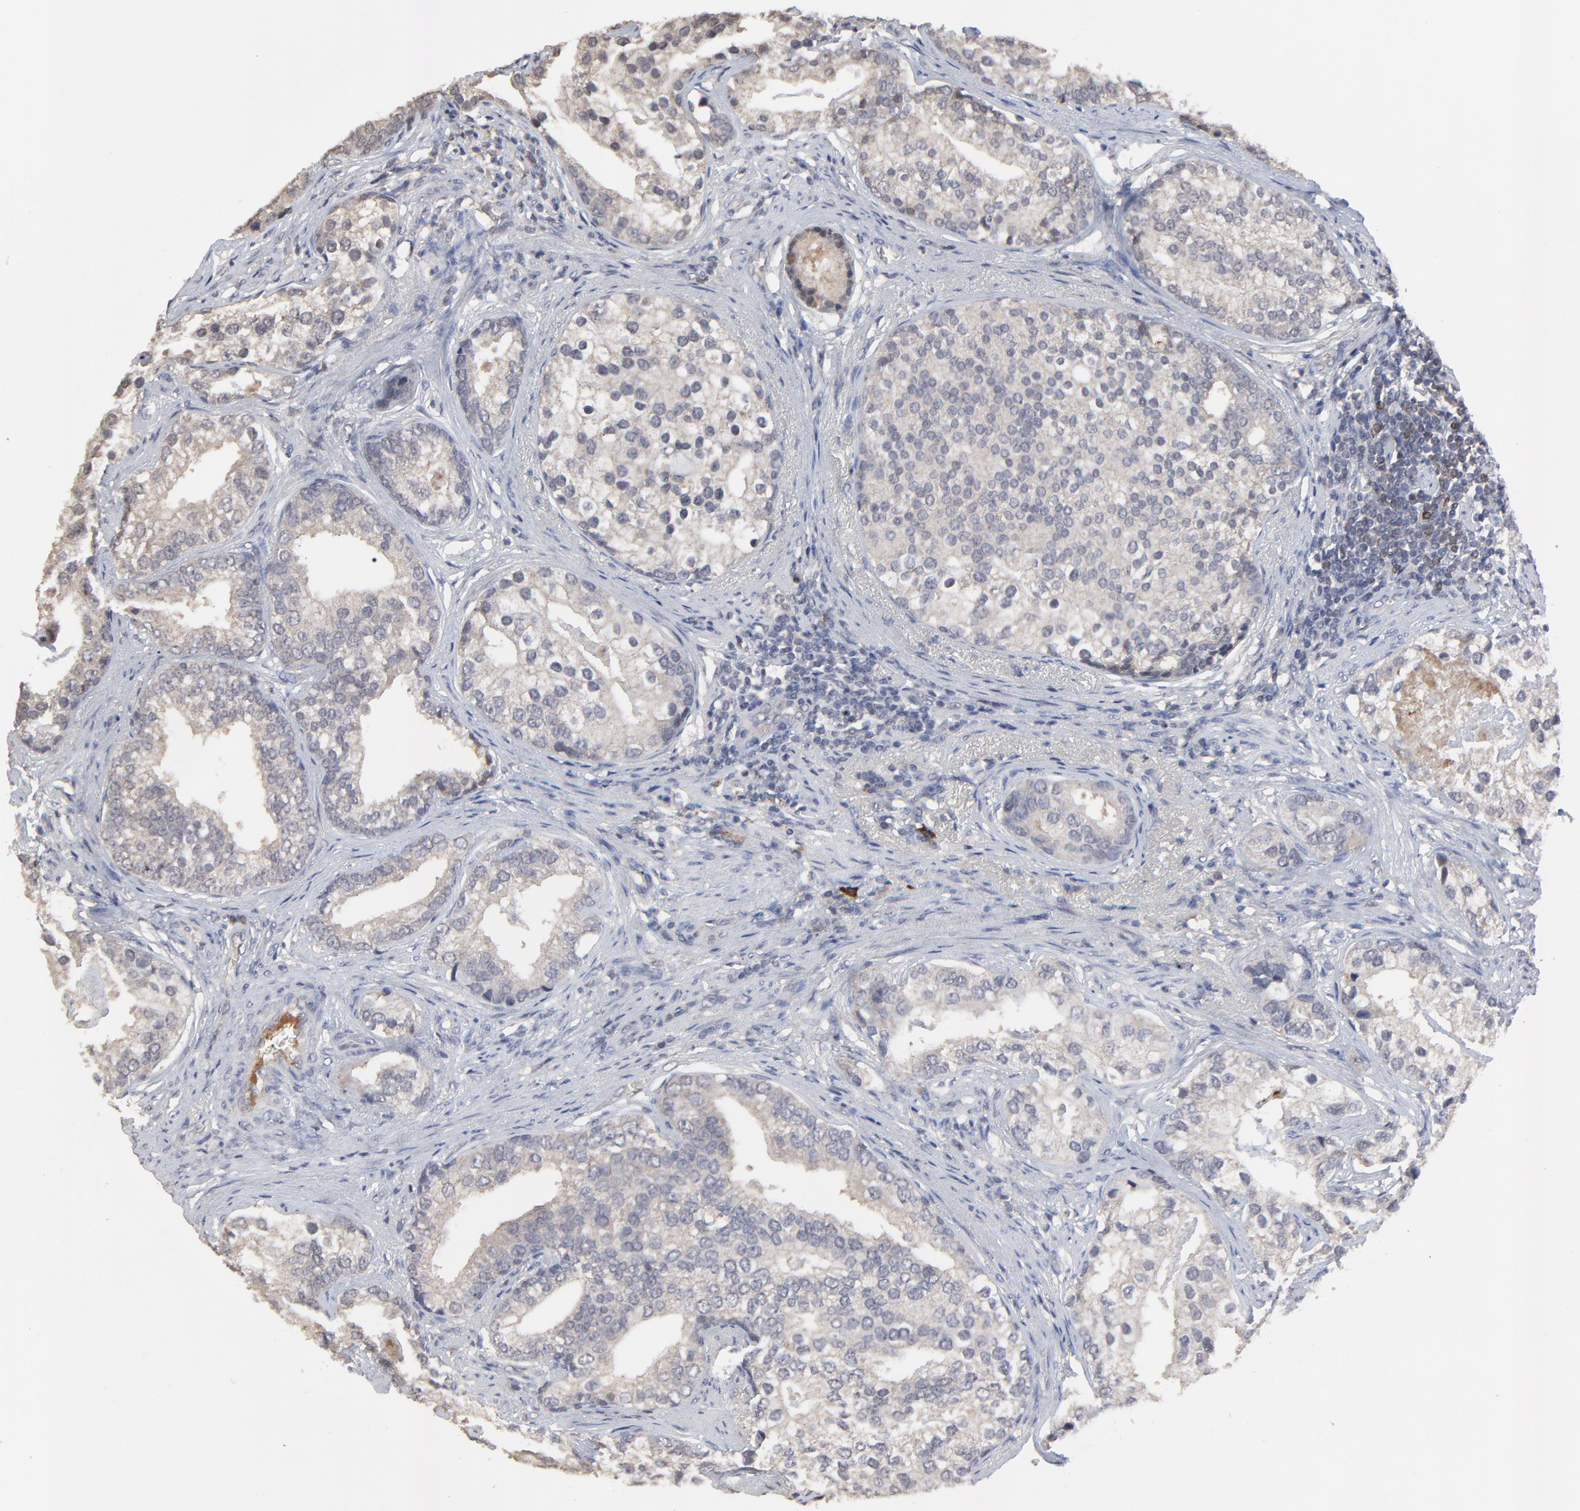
{"staining": {"intensity": "weak", "quantity": ">75%", "location": "cytoplasmic/membranous"}, "tissue": "prostate cancer", "cell_type": "Tumor cells", "image_type": "cancer", "snomed": [{"axis": "morphology", "description": "Adenocarcinoma, Low grade"}, {"axis": "topography", "description": "Prostate"}], "caption": "Immunohistochemical staining of prostate cancer displays low levels of weak cytoplasmic/membranous protein positivity in about >75% of tumor cells. Ihc stains the protein in brown and the nuclei are stained blue.", "gene": "VPREB3", "patient": {"sex": "male", "age": 71}}